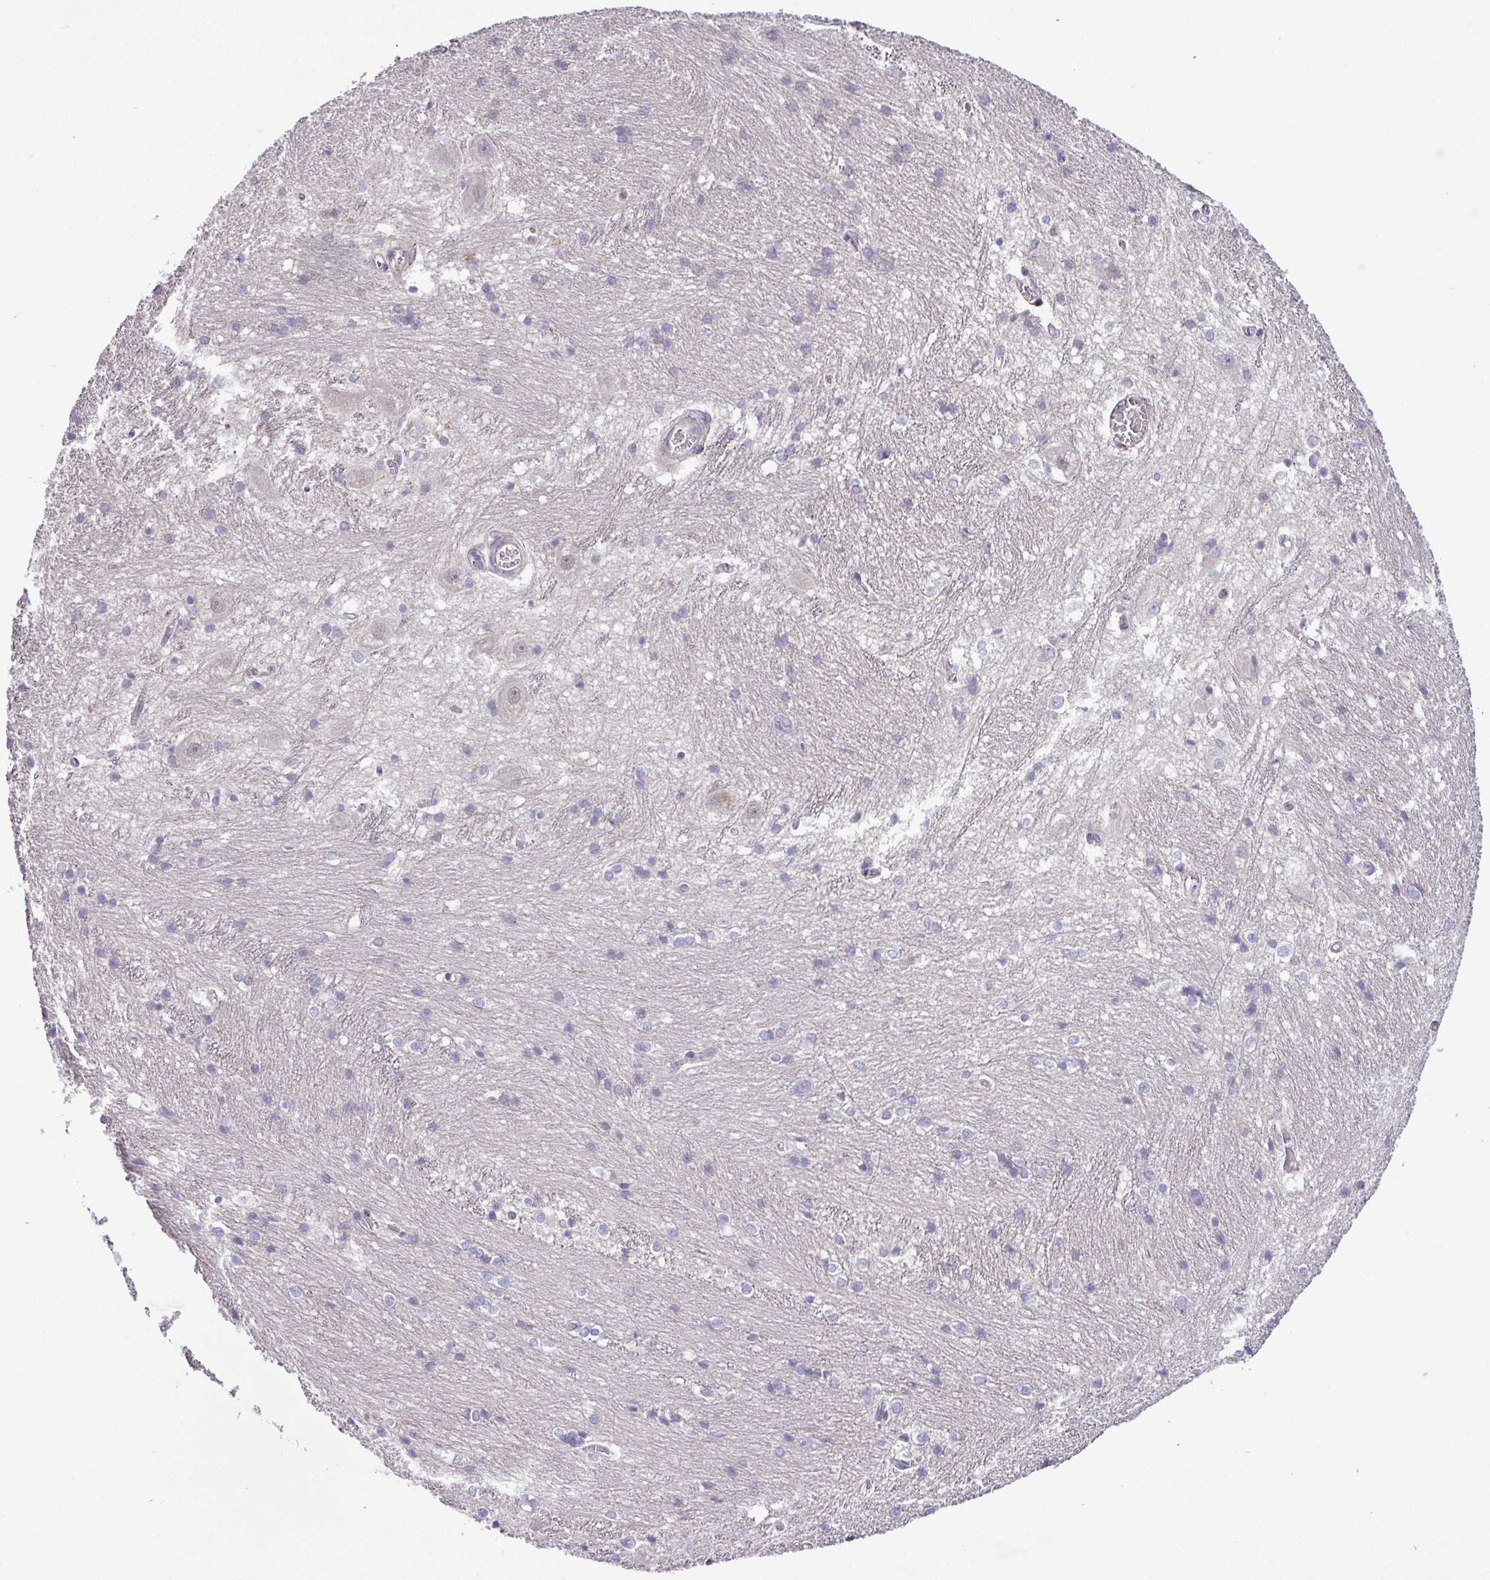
{"staining": {"intensity": "negative", "quantity": "none", "location": "none"}, "tissue": "caudate", "cell_type": "Glial cells", "image_type": "normal", "snomed": [{"axis": "morphology", "description": "Normal tissue, NOS"}, {"axis": "topography", "description": "Lateral ventricle wall"}], "caption": "Immunohistochemistry (IHC) image of unremarkable caudate stained for a protein (brown), which demonstrates no staining in glial cells. (DAB (3,3'-diaminobenzidine) immunohistochemistry (IHC) with hematoxylin counter stain).", "gene": "SPINK8", "patient": {"sex": "male", "age": 37}}